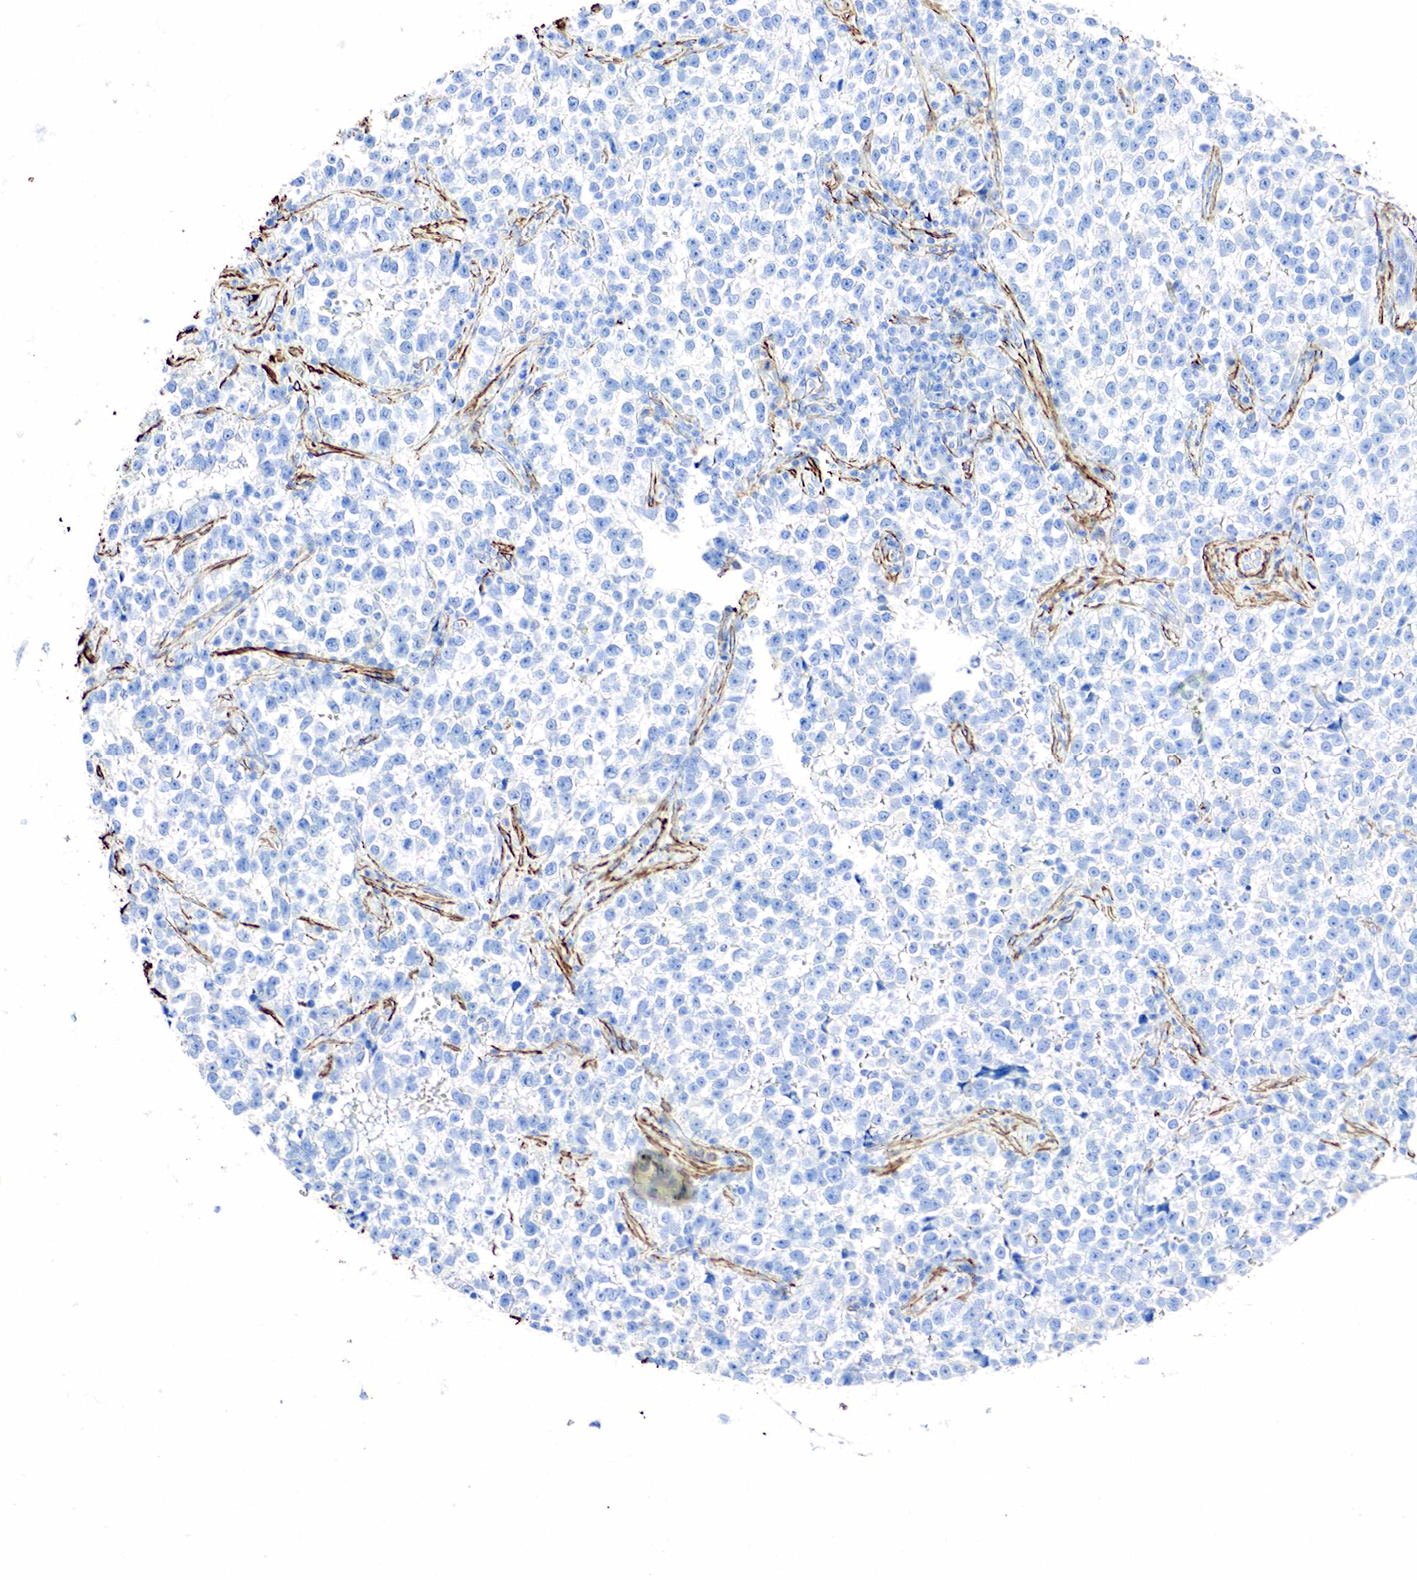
{"staining": {"intensity": "negative", "quantity": "none", "location": "none"}, "tissue": "testis cancer", "cell_type": "Tumor cells", "image_type": "cancer", "snomed": [{"axis": "morphology", "description": "Seminoma, NOS"}, {"axis": "topography", "description": "Testis"}], "caption": "IHC of seminoma (testis) reveals no positivity in tumor cells.", "gene": "ACTA1", "patient": {"sex": "male", "age": 38}}